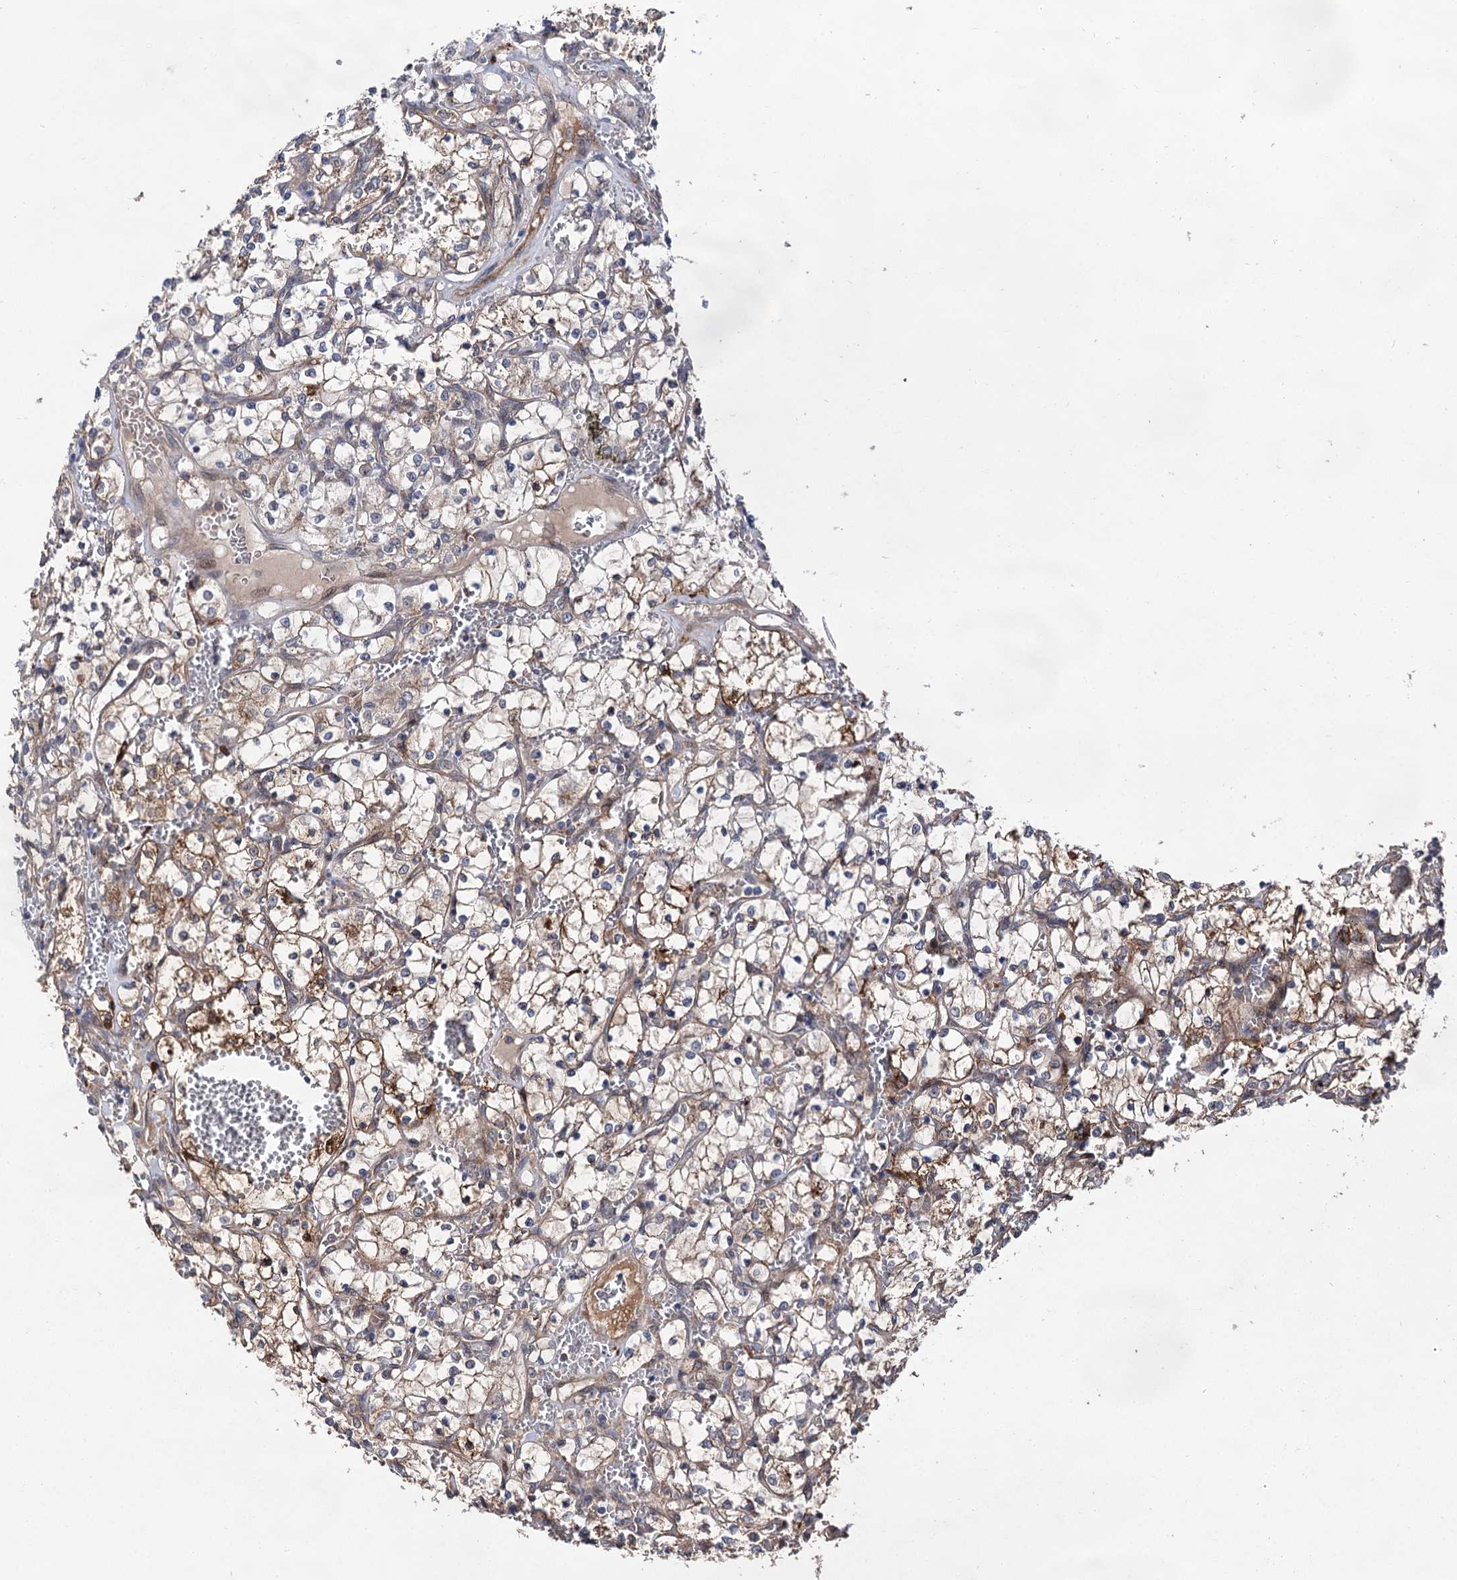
{"staining": {"intensity": "moderate", "quantity": "<25%", "location": "cytoplasmic/membranous"}, "tissue": "renal cancer", "cell_type": "Tumor cells", "image_type": "cancer", "snomed": [{"axis": "morphology", "description": "Adenocarcinoma, NOS"}, {"axis": "topography", "description": "Kidney"}], "caption": "Protein expression analysis of adenocarcinoma (renal) displays moderate cytoplasmic/membranous positivity in approximately <25% of tumor cells.", "gene": "NAA25", "patient": {"sex": "female", "age": 69}}